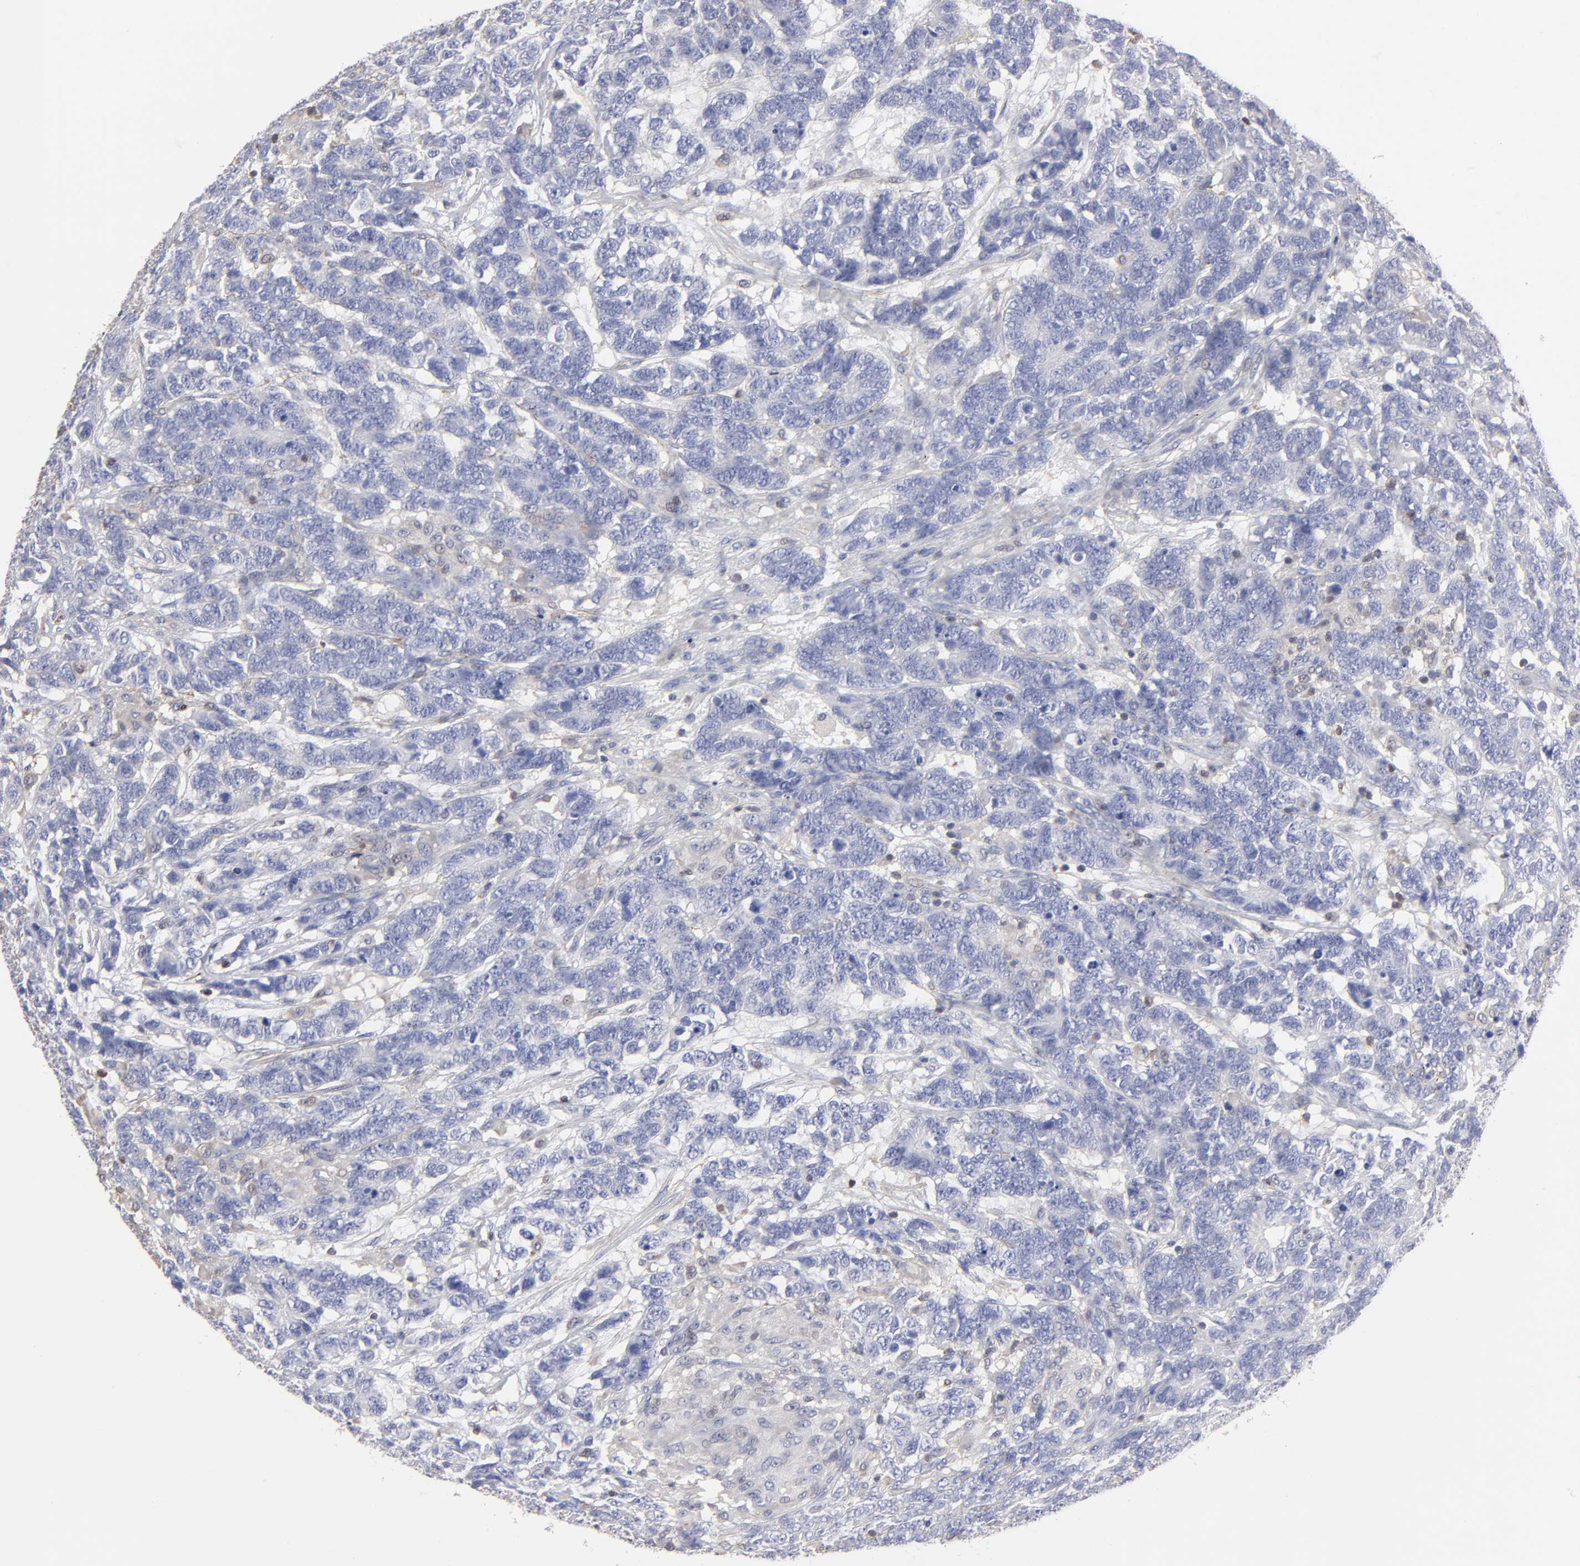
{"staining": {"intensity": "negative", "quantity": "none", "location": "none"}, "tissue": "testis cancer", "cell_type": "Tumor cells", "image_type": "cancer", "snomed": [{"axis": "morphology", "description": "Carcinoma, Embryonal, NOS"}, {"axis": "topography", "description": "Testis"}], "caption": "An IHC micrograph of testis cancer is shown. There is no staining in tumor cells of testis cancer. (DAB (3,3'-diaminobenzidine) immunohistochemistry (IHC) with hematoxylin counter stain).", "gene": "TBXT", "patient": {"sex": "male", "age": 26}}